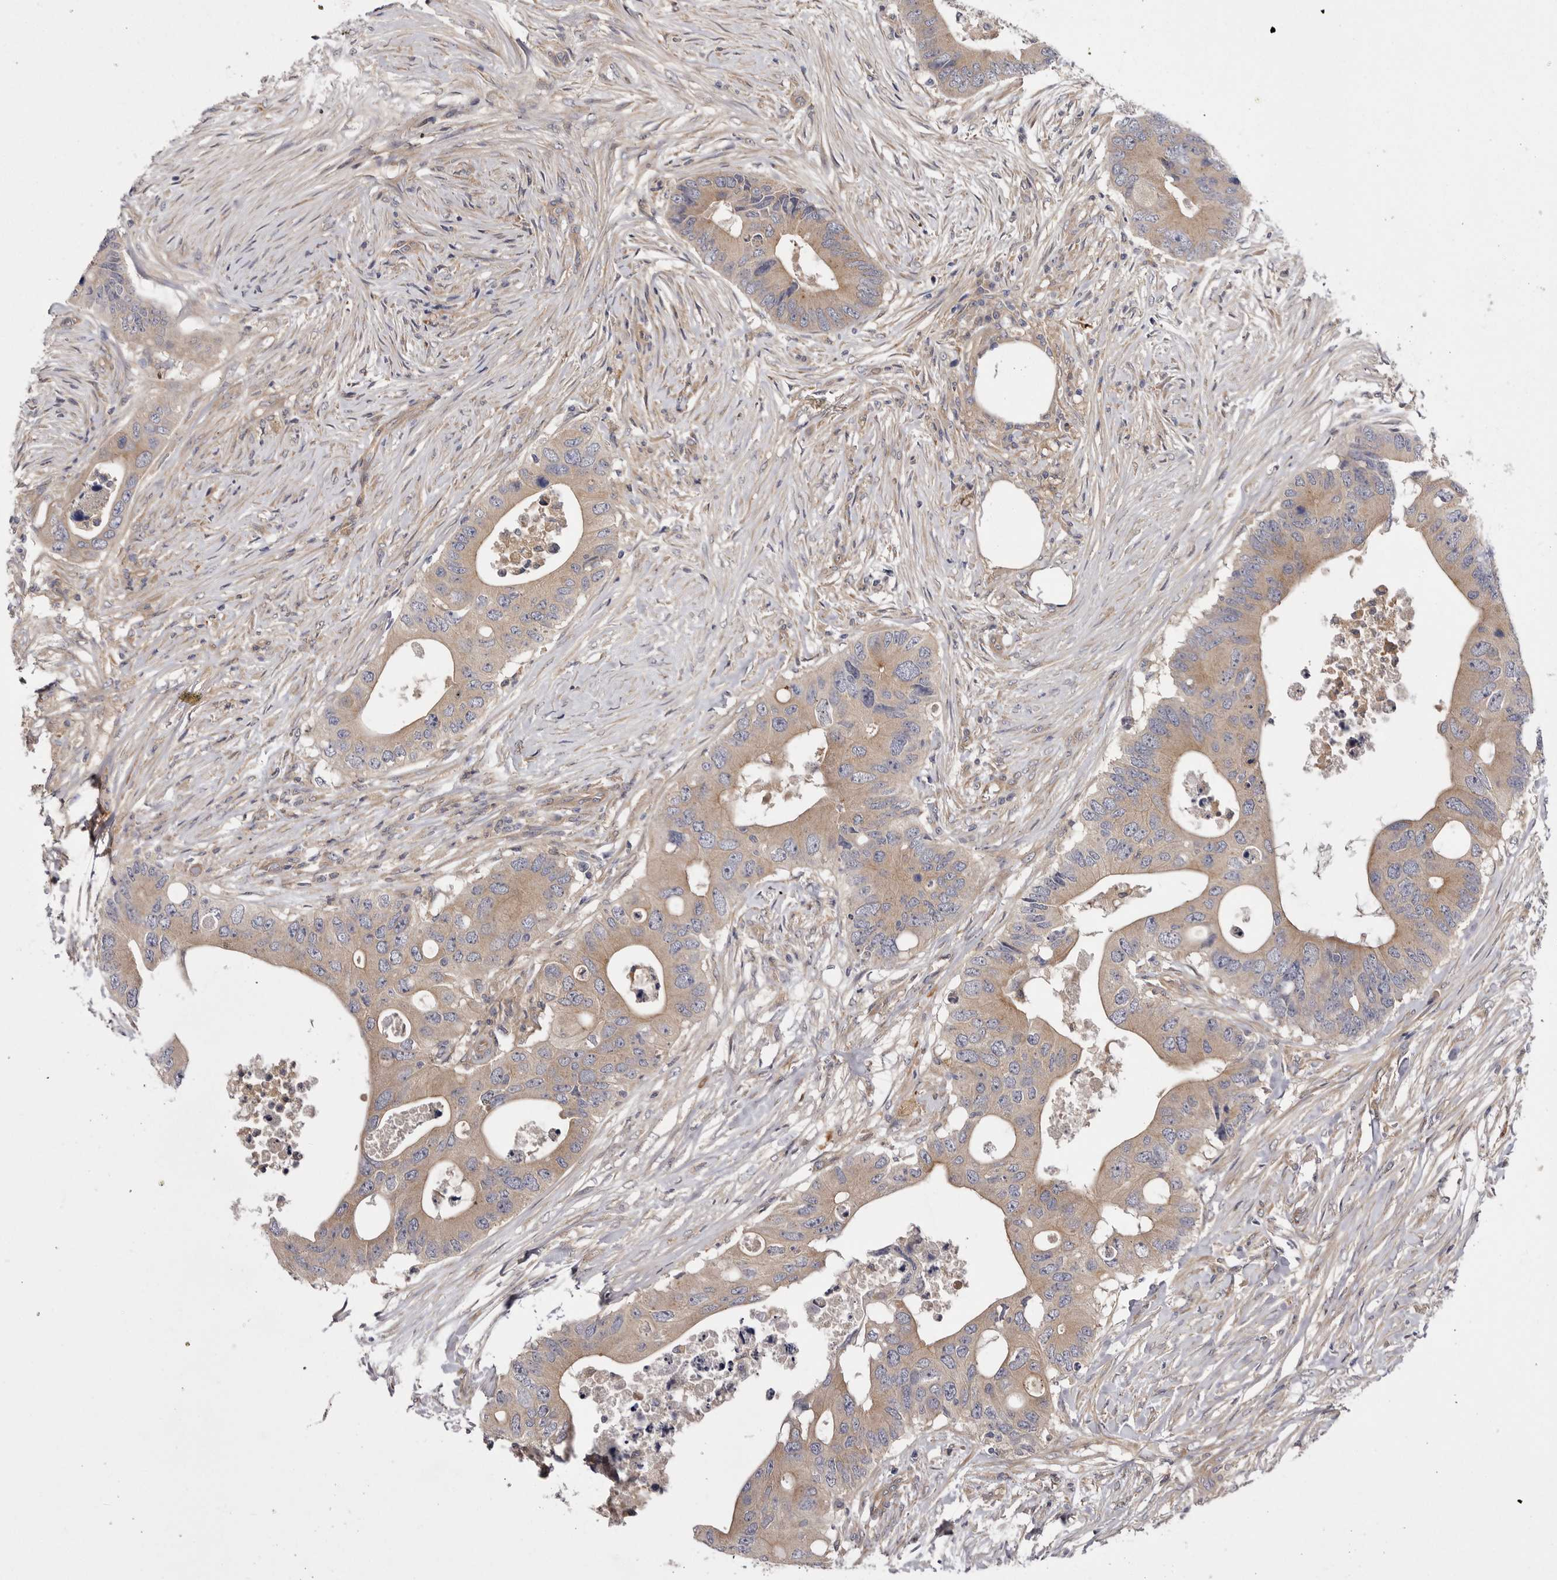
{"staining": {"intensity": "weak", "quantity": ">75%", "location": "cytoplasmic/membranous"}, "tissue": "colorectal cancer", "cell_type": "Tumor cells", "image_type": "cancer", "snomed": [{"axis": "morphology", "description": "Adenocarcinoma, NOS"}, {"axis": "topography", "description": "Colon"}], "caption": "Human colorectal adenocarcinoma stained with a brown dye shows weak cytoplasmic/membranous positive staining in approximately >75% of tumor cells.", "gene": "OSBPL9", "patient": {"sex": "male", "age": 71}}